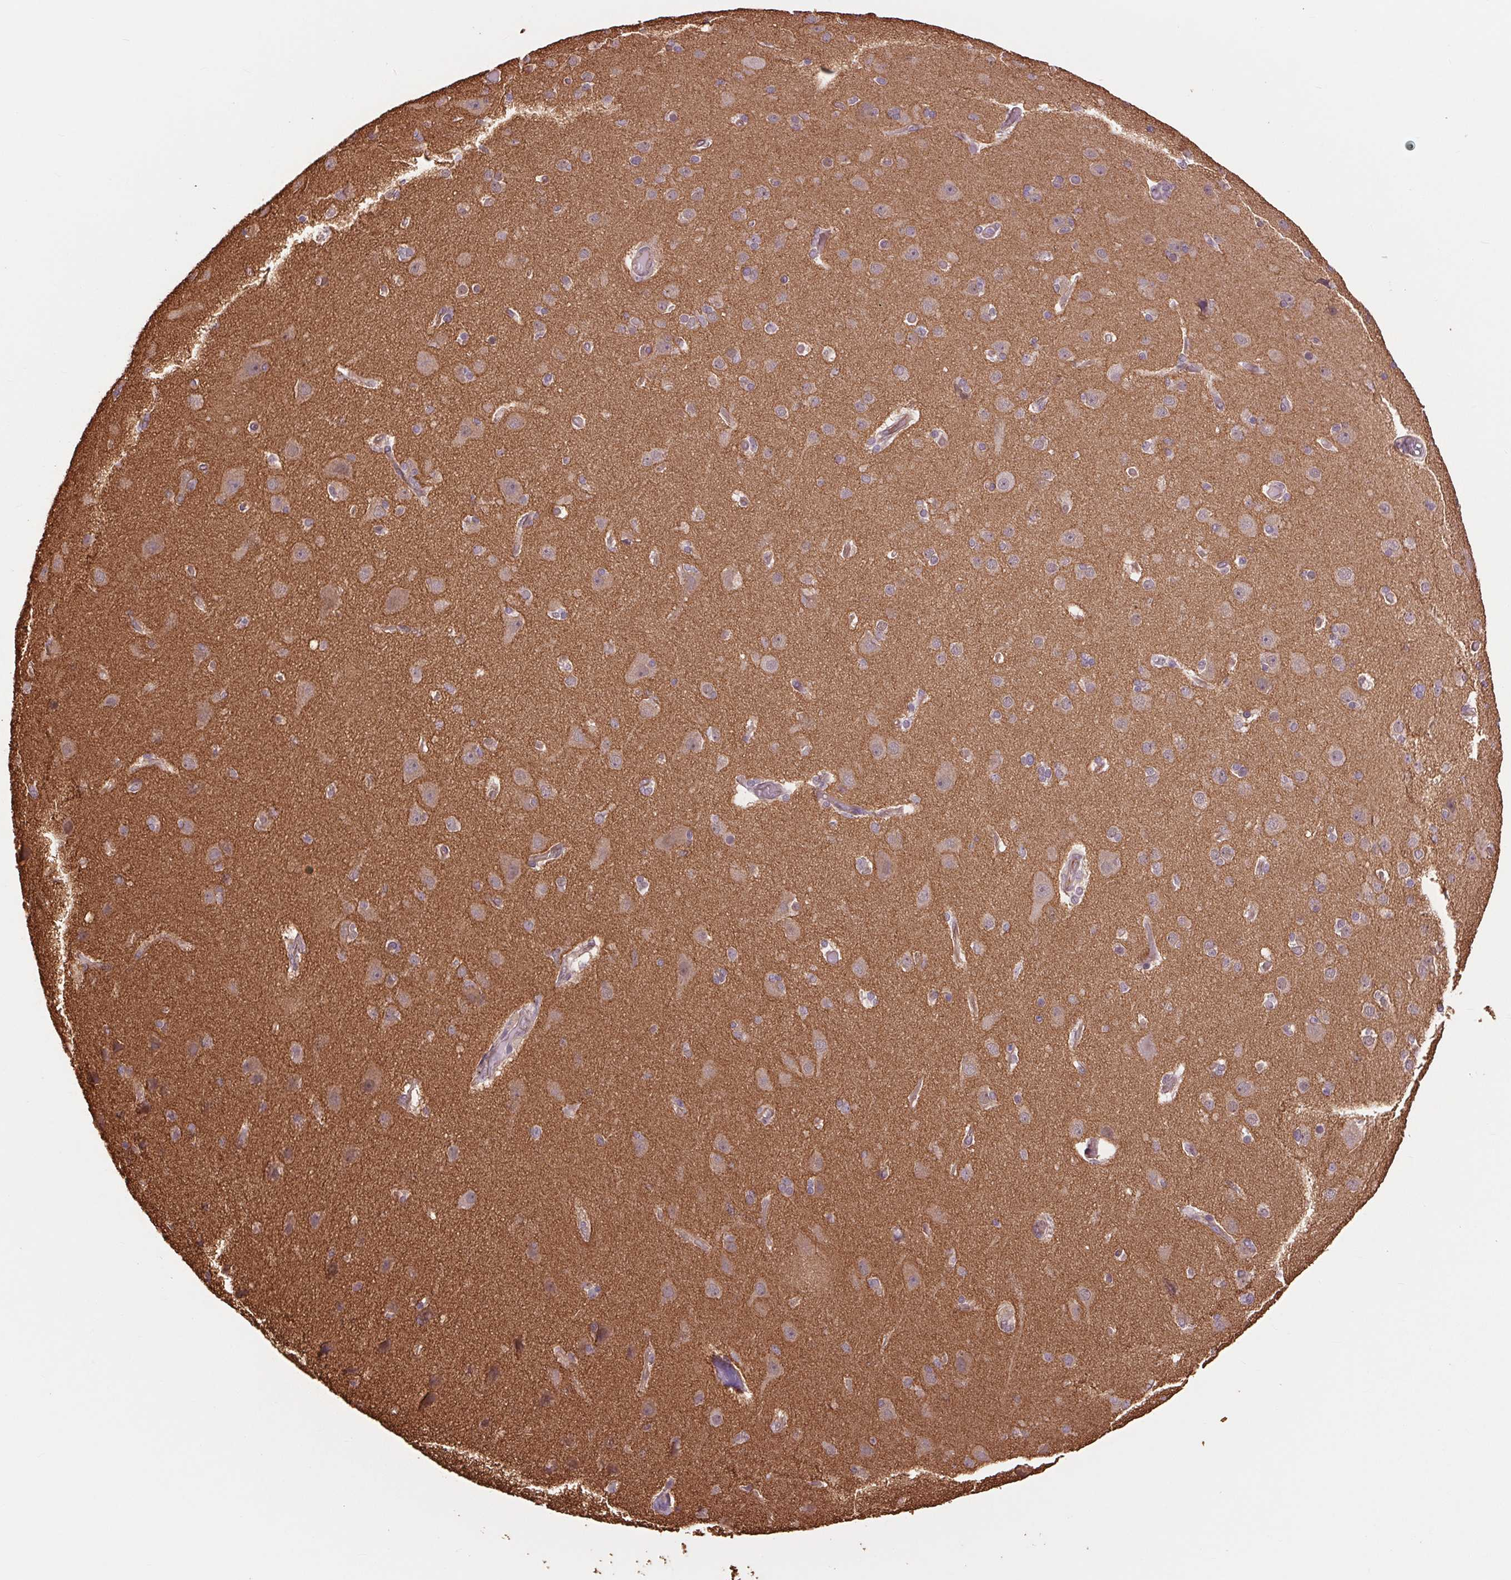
{"staining": {"intensity": "weak", "quantity": "25%-75%", "location": "cytoplasmic/membranous"}, "tissue": "cerebral cortex", "cell_type": "Endothelial cells", "image_type": "normal", "snomed": [{"axis": "morphology", "description": "Normal tissue, NOS"}, {"axis": "morphology", "description": "Glioma, malignant, High grade"}, {"axis": "topography", "description": "Cerebral cortex"}], "caption": "A brown stain shows weak cytoplasmic/membranous staining of a protein in endothelial cells of benign human cerebral cortex.", "gene": "PALM", "patient": {"sex": "male", "age": 71}}